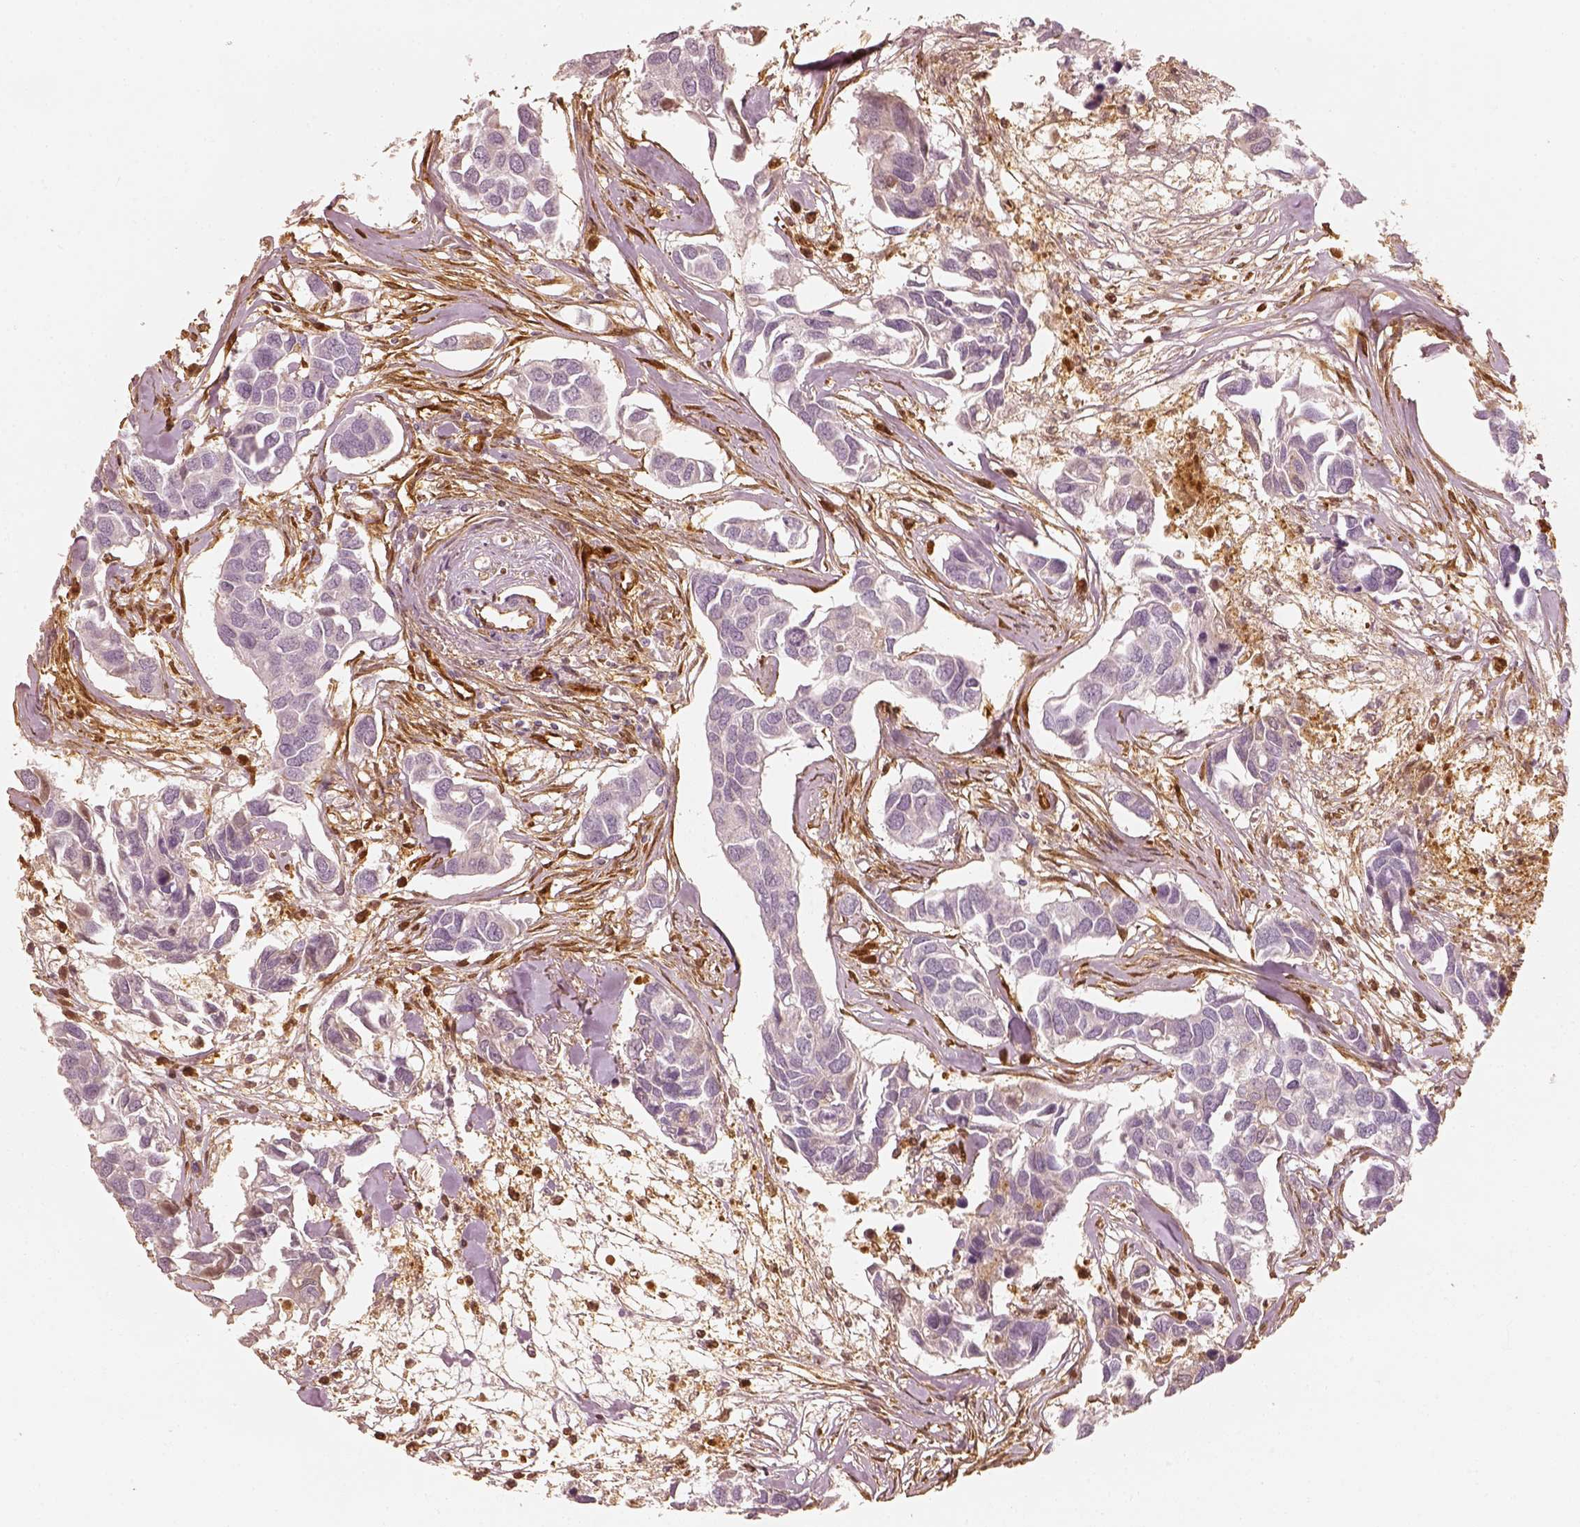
{"staining": {"intensity": "negative", "quantity": "none", "location": "none"}, "tissue": "breast cancer", "cell_type": "Tumor cells", "image_type": "cancer", "snomed": [{"axis": "morphology", "description": "Duct carcinoma"}, {"axis": "topography", "description": "Breast"}], "caption": "Immunohistochemistry of human invasive ductal carcinoma (breast) reveals no expression in tumor cells.", "gene": "FSCN1", "patient": {"sex": "female", "age": 83}}